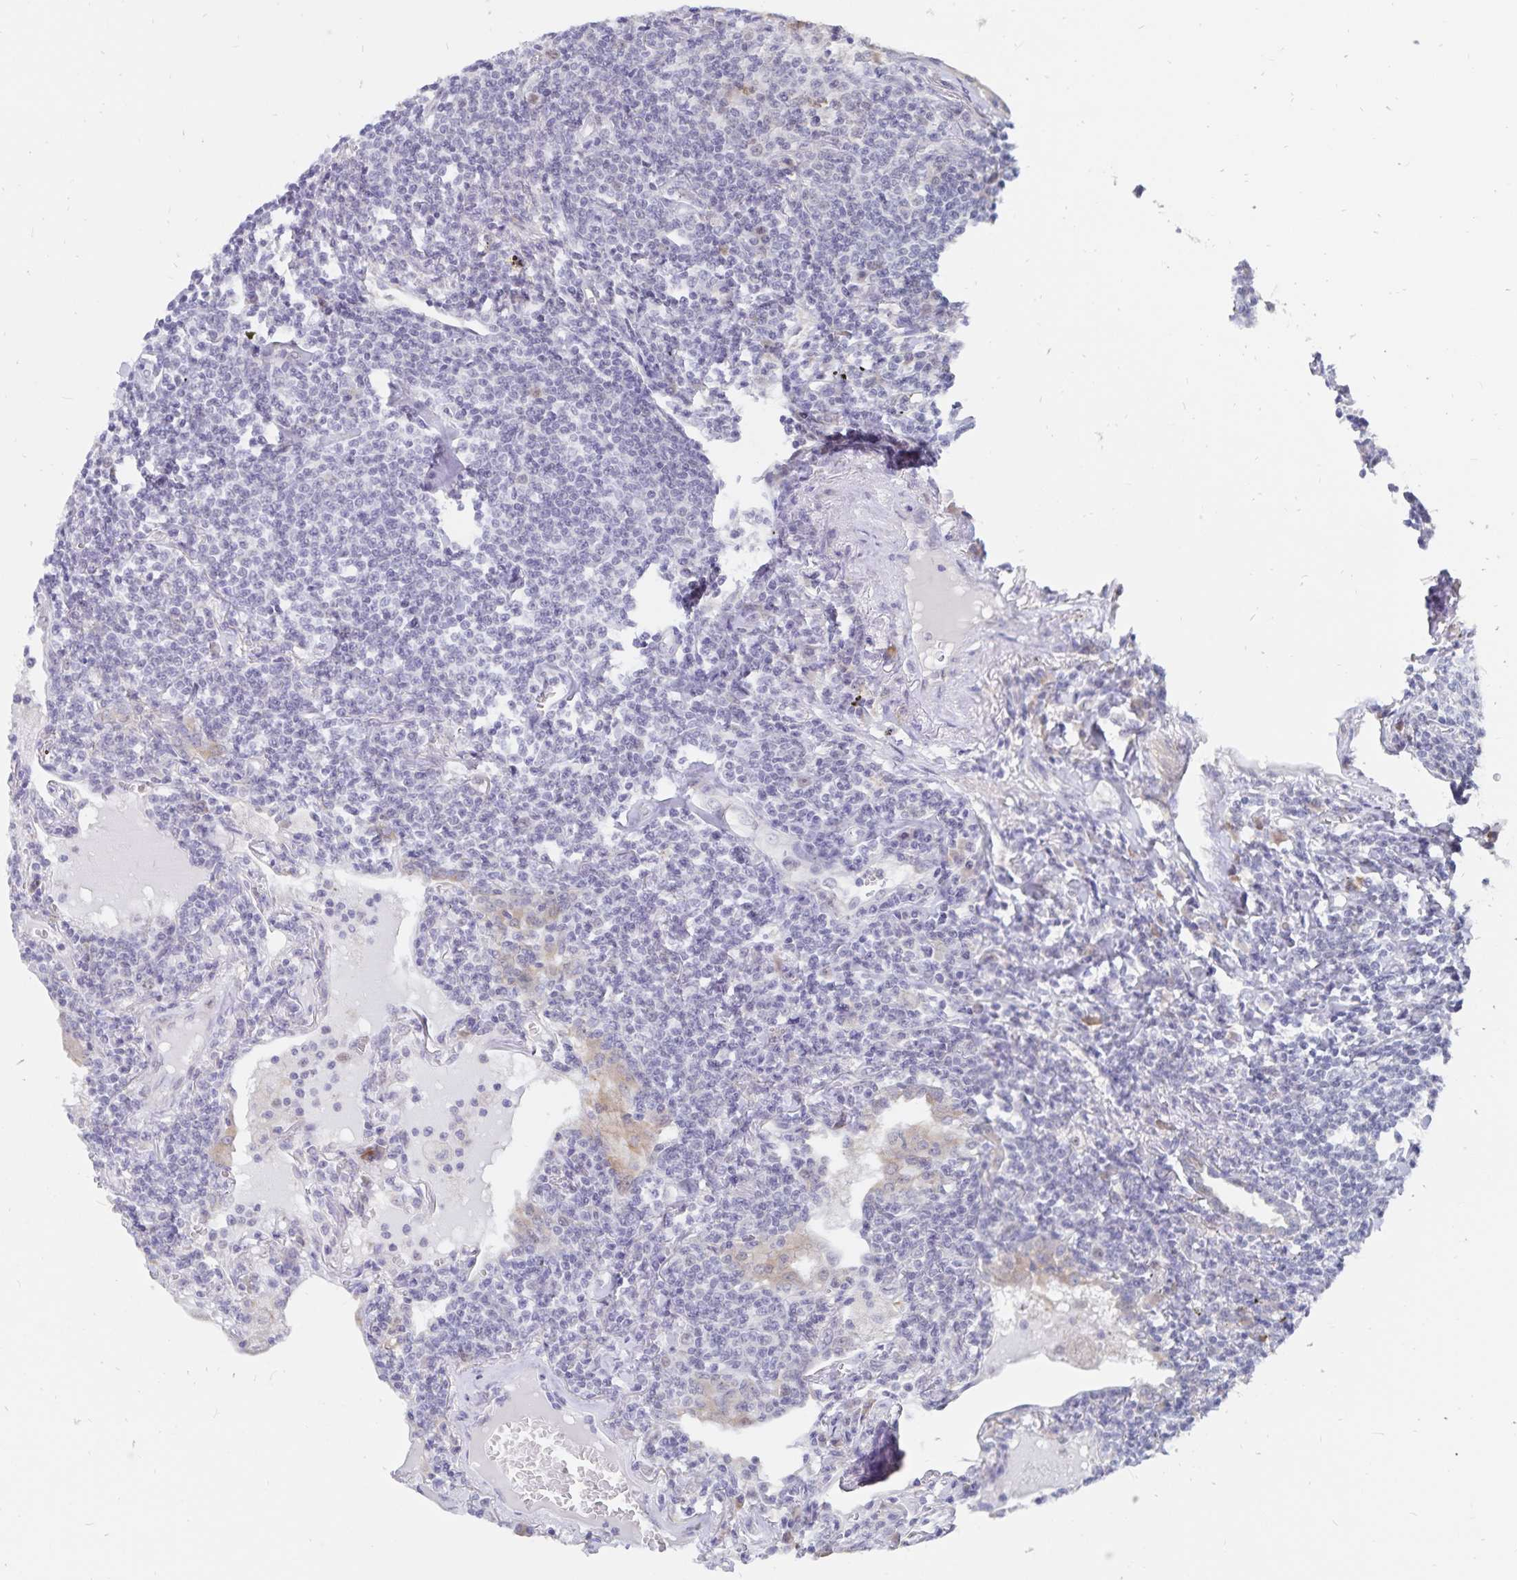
{"staining": {"intensity": "negative", "quantity": "none", "location": "none"}, "tissue": "lymphoma", "cell_type": "Tumor cells", "image_type": "cancer", "snomed": [{"axis": "morphology", "description": "Malignant lymphoma, non-Hodgkin's type, Low grade"}, {"axis": "topography", "description": "Lung"}], "caption": "Protein analysis of lymphoma exhibits no significant staining in tumor cells.", "gene": "ATP2A2", "patient": {"sex": "female", "age": 71}}